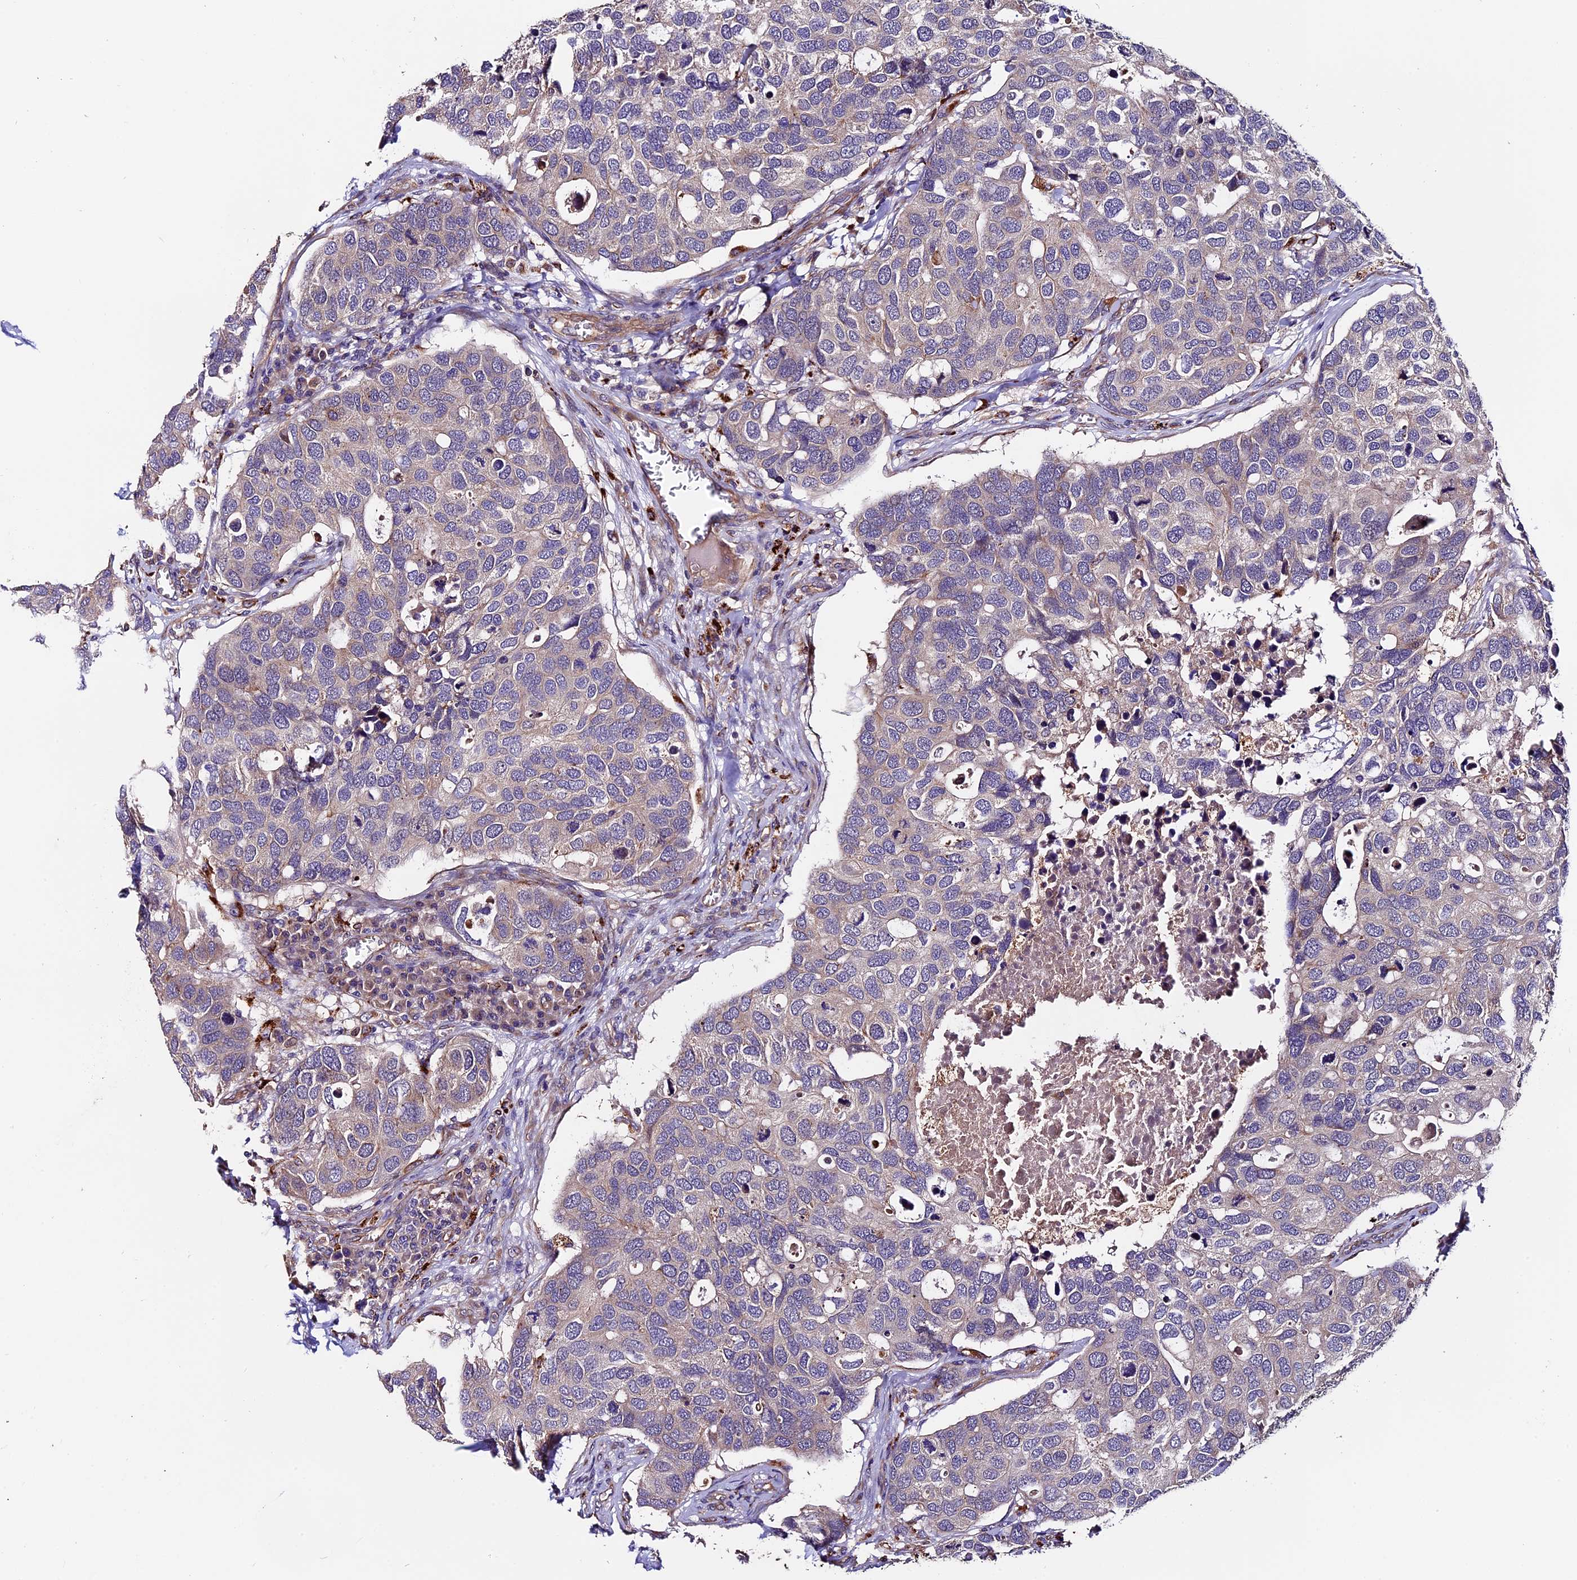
{"staining": {"intensity": "weak", "quantity": "<25%", "location": "cytoplasmic/membranous"}, "tissue": "breast cancer", "cell_type": "Tumor cells", "image_type": "cancer", "snomed": [{"axis": "morphology", "description": "Duct carcinoma"}, {"axis": "topography", "description": "Breast"}], "caption": "This is an immunohistochemistry (IHC) photomicrograph of human breast infiltrating ductal carcinoma. There is no staining in tumor cells.", "gene": "CLN5", "patient": {"sex": "female", "age": 83}}